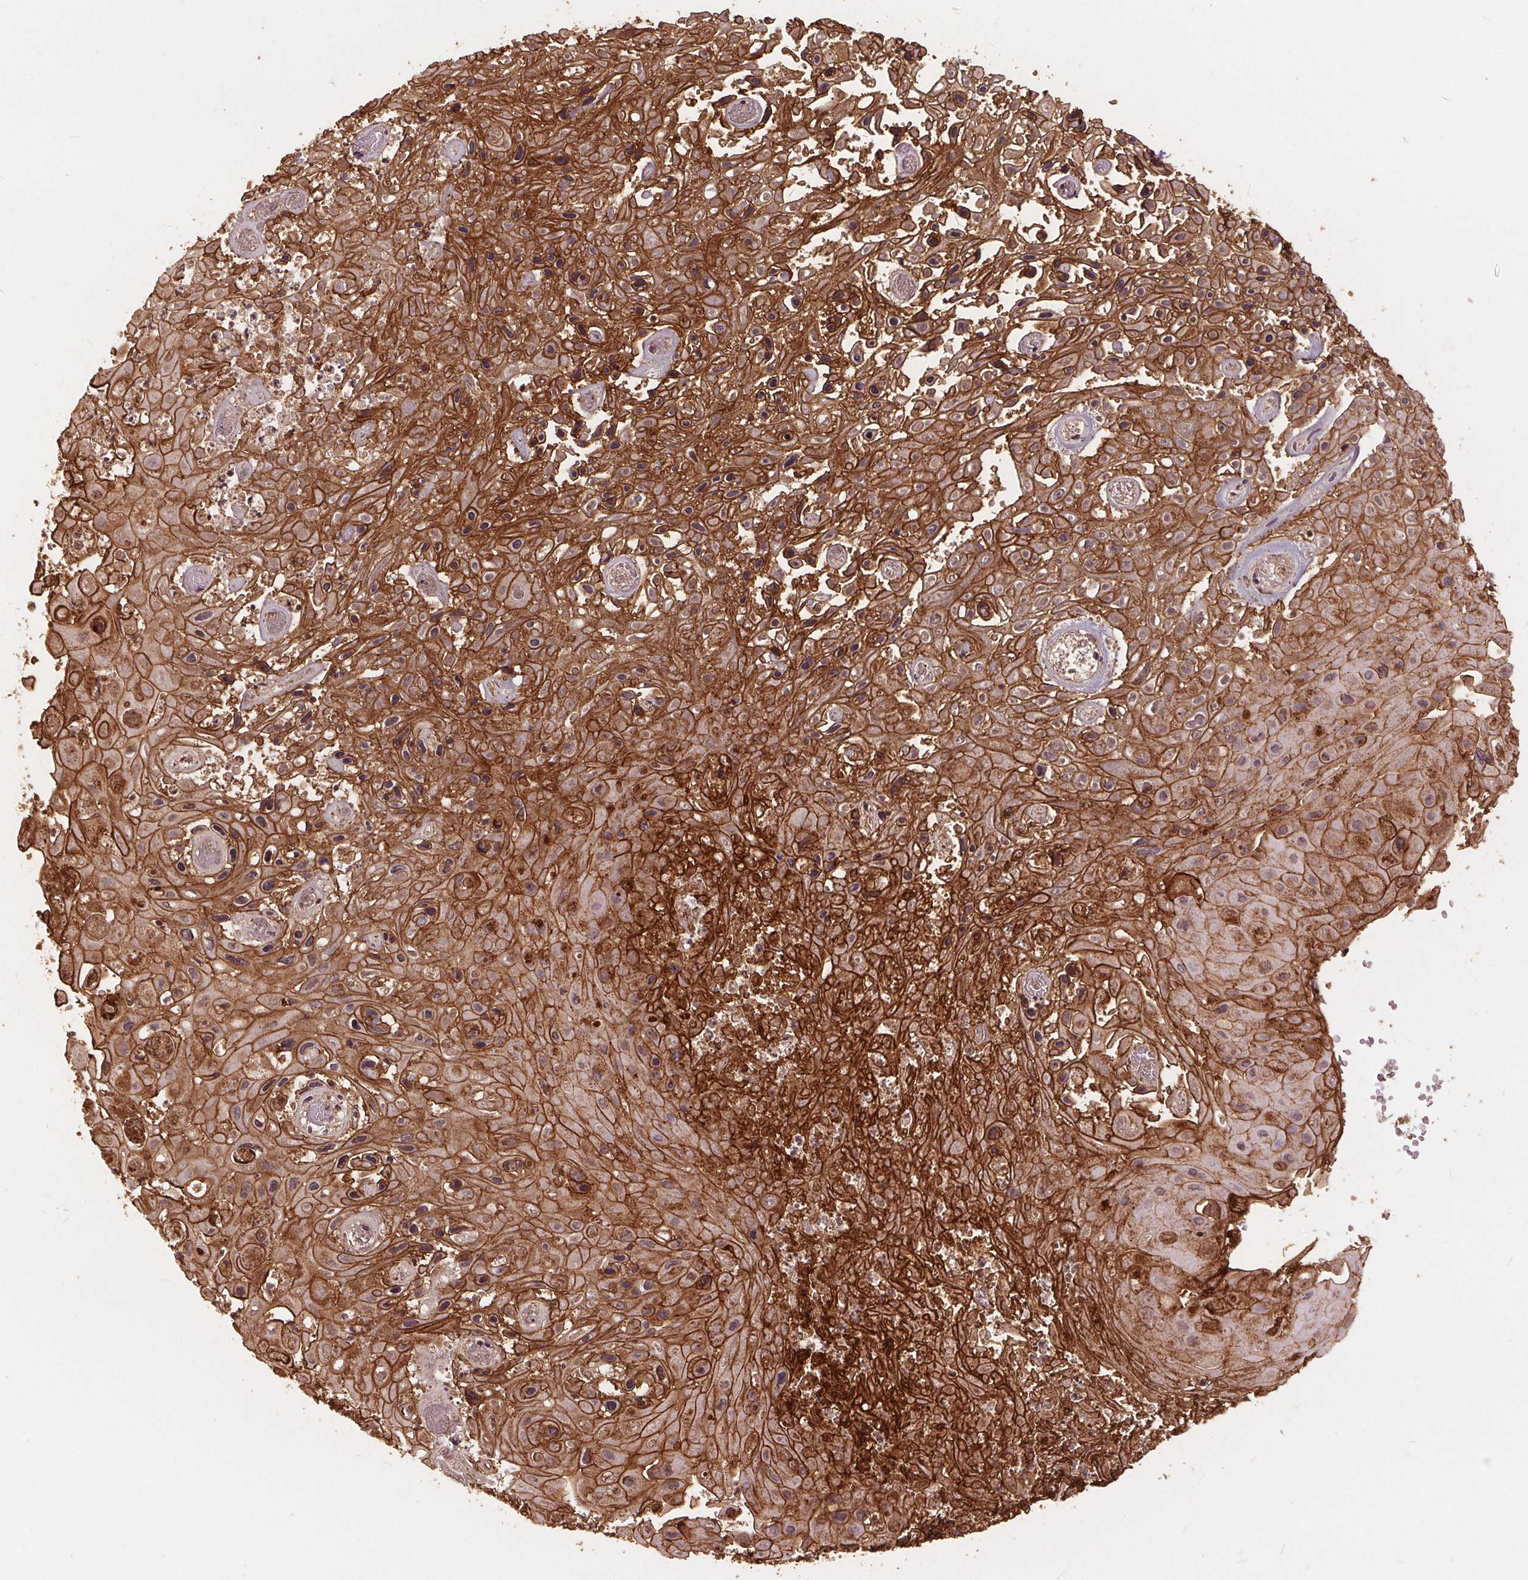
{"staining": {"intensity": "moderate", "quantity": ">75%", "location": "cytoplasmic/membranous"}, "tissue": "skin cancer", "cell_type": "Tumor cells", "image_type": "cancer", "snomed": [{"axis": "morphology", "description": "Squamous cell carcinoma, NOS"}, {"axis": "topography", "description": "Skin"}], "caption": "Skin squamous cell carcinoma stained with a protein marker demonstrates moderate staining in tumor cells.", "gene": "DSG3", "patient": {"sex": "male", "age": 82}}